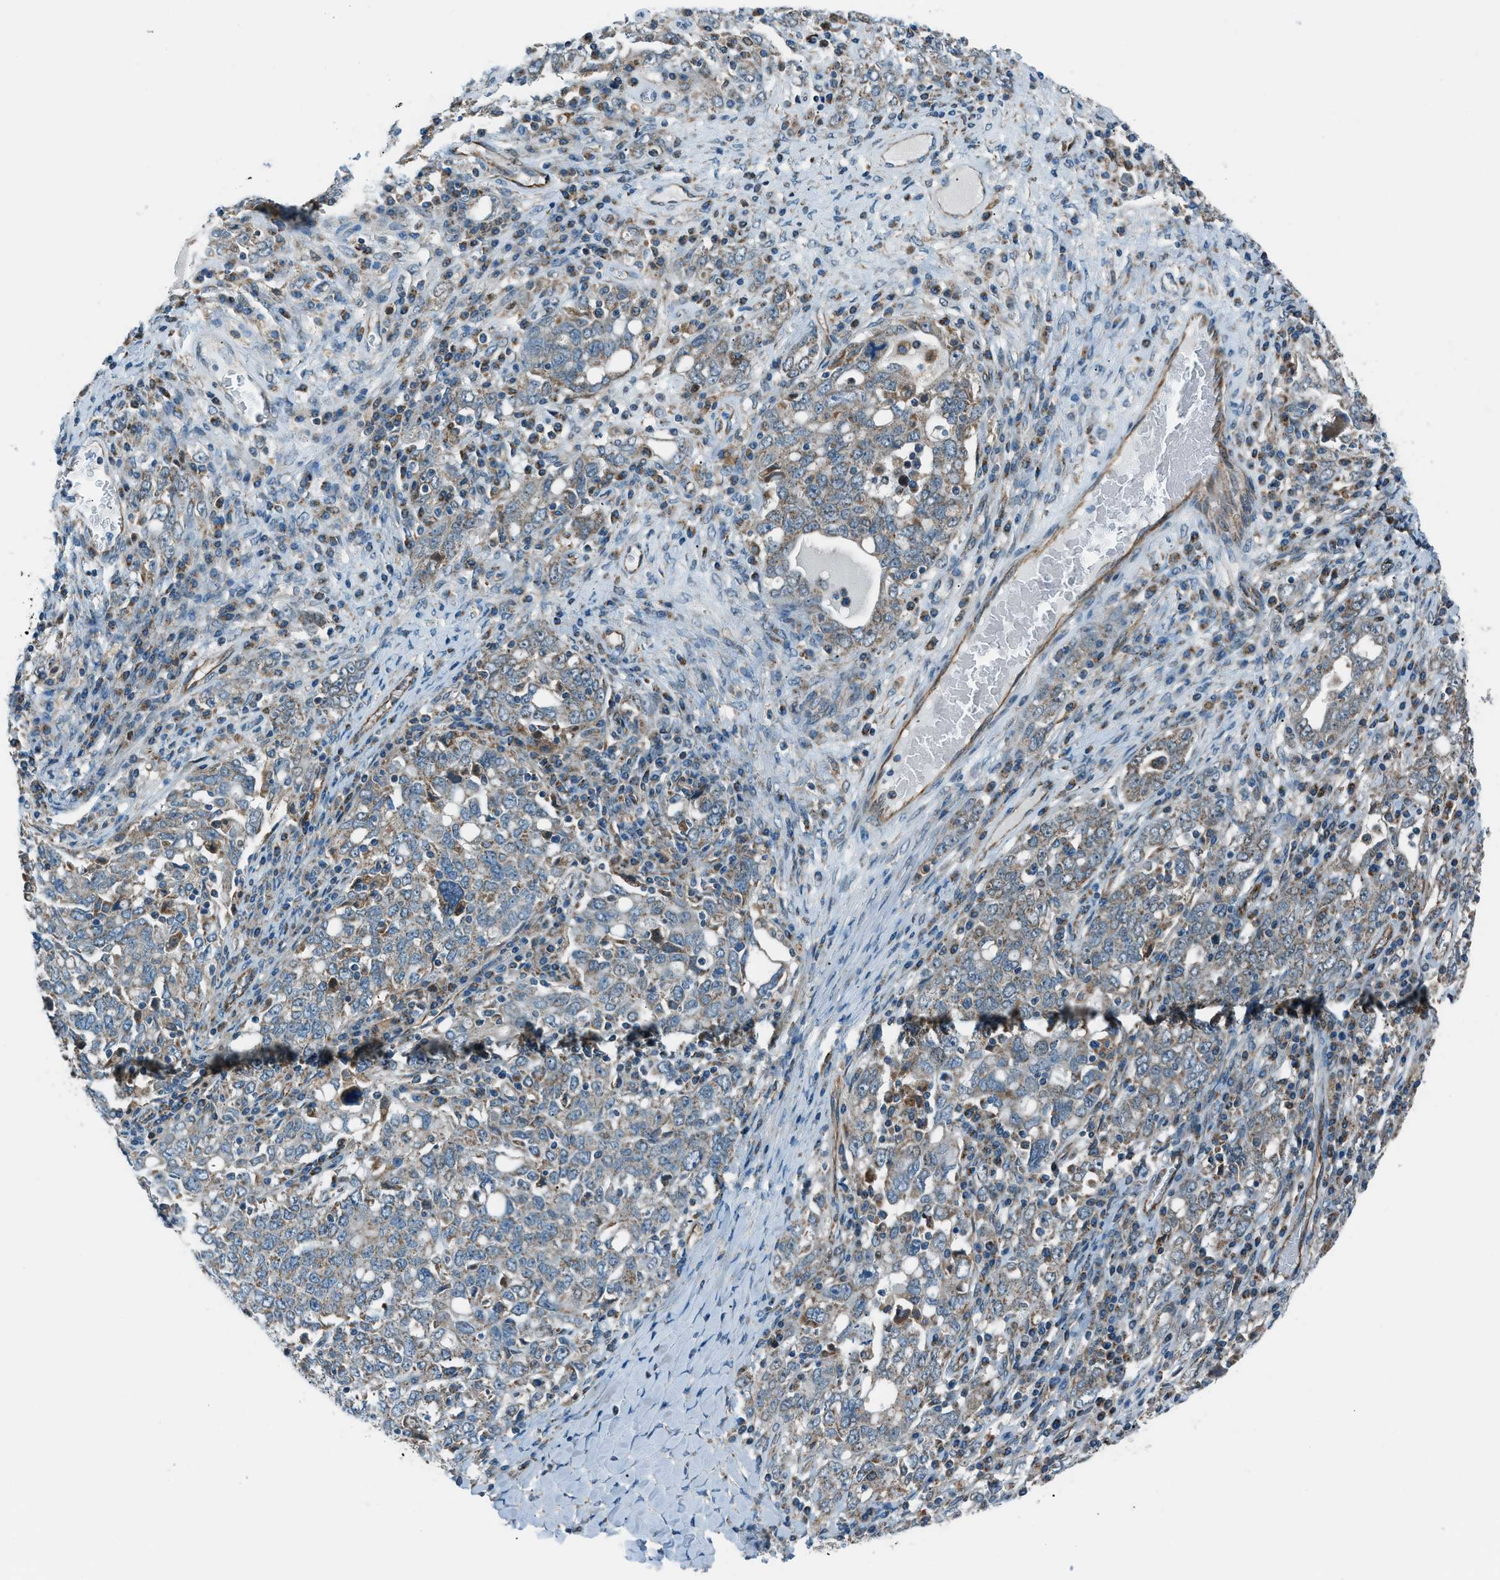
{"staining": {"intensity": "moderate", "quantity": "25%-75%", "location": "cytoplasmic/membranous"}, "tissue": "ovarian cancer", "cell_type": "Tumor cells", "image_type": "cancer", "snomed": [{"axis": "morphology", "description": "Carcinoma, endometroid"}, {"axis": "topography", "description": "Ovary"}], "caption": "Brown immunohistochemical staining in ovarian endometroid carcinoma shows moderate cytoplasmic/membranous staining in approximately 25%-75% of tumor cells.", "gene": "PIGG", "patient": {"sex": "female", "age": 62}}